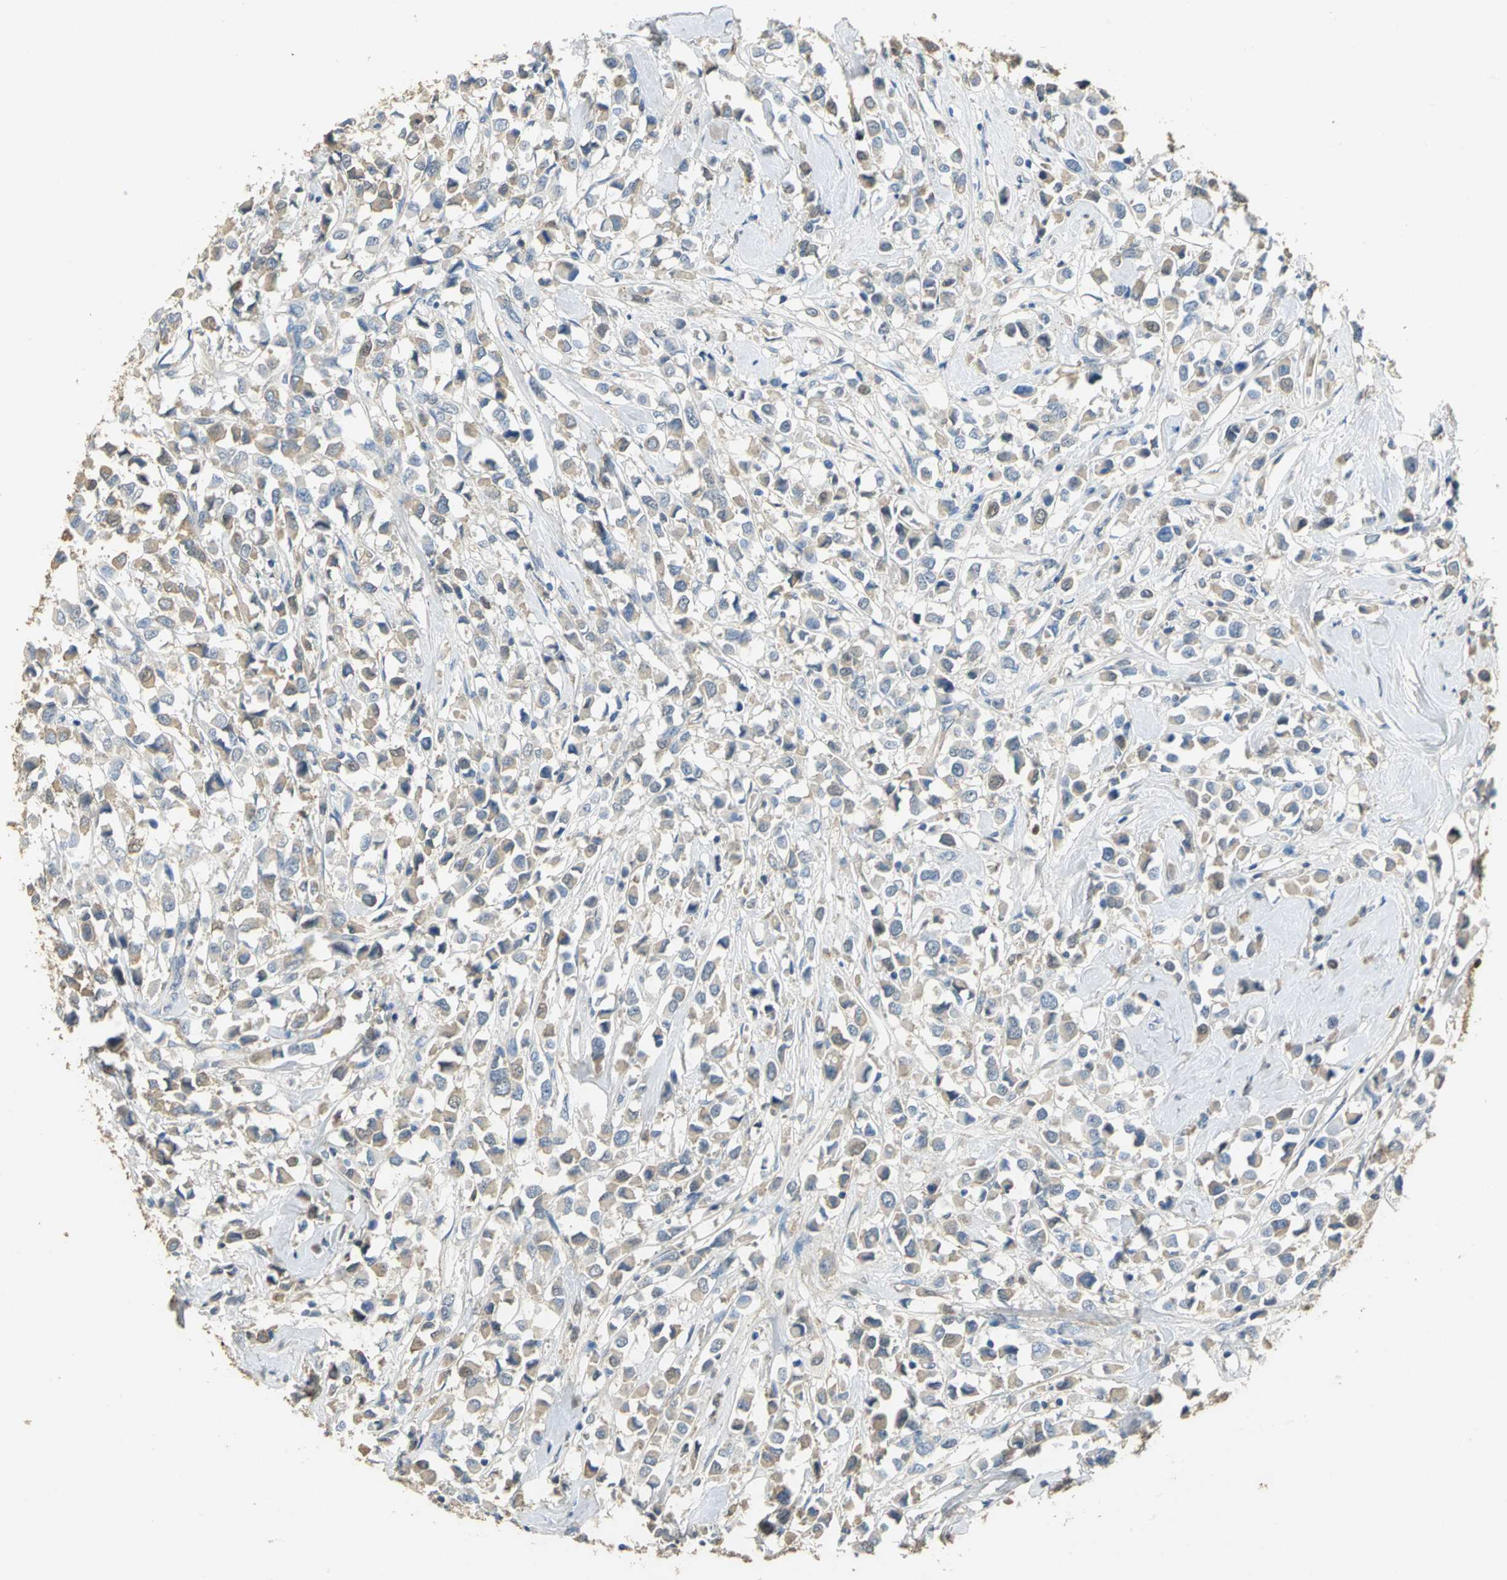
{"staining": {"intensity": "moderate", "quantity": ">75%", "location": "cytoplasmic/membranous"}, "tissue": "breast cancer", "cell_type": "Tumor cells", "image_type": "cancer", "snomed": [{"axis": "morphology", "description": "Duct carcinoma"}, {"axis": "topography", "description": "Breast"}], "caption": "Immunohistochemical staining of infiltrating ductal carcinoma (breast) demonstrates medium levels of moderate cytoplasmic/membranous protein staining in approximately >75% of tumor cells.", "gene": "GYG2", "patient": {"sex": "female", "age": 61}}